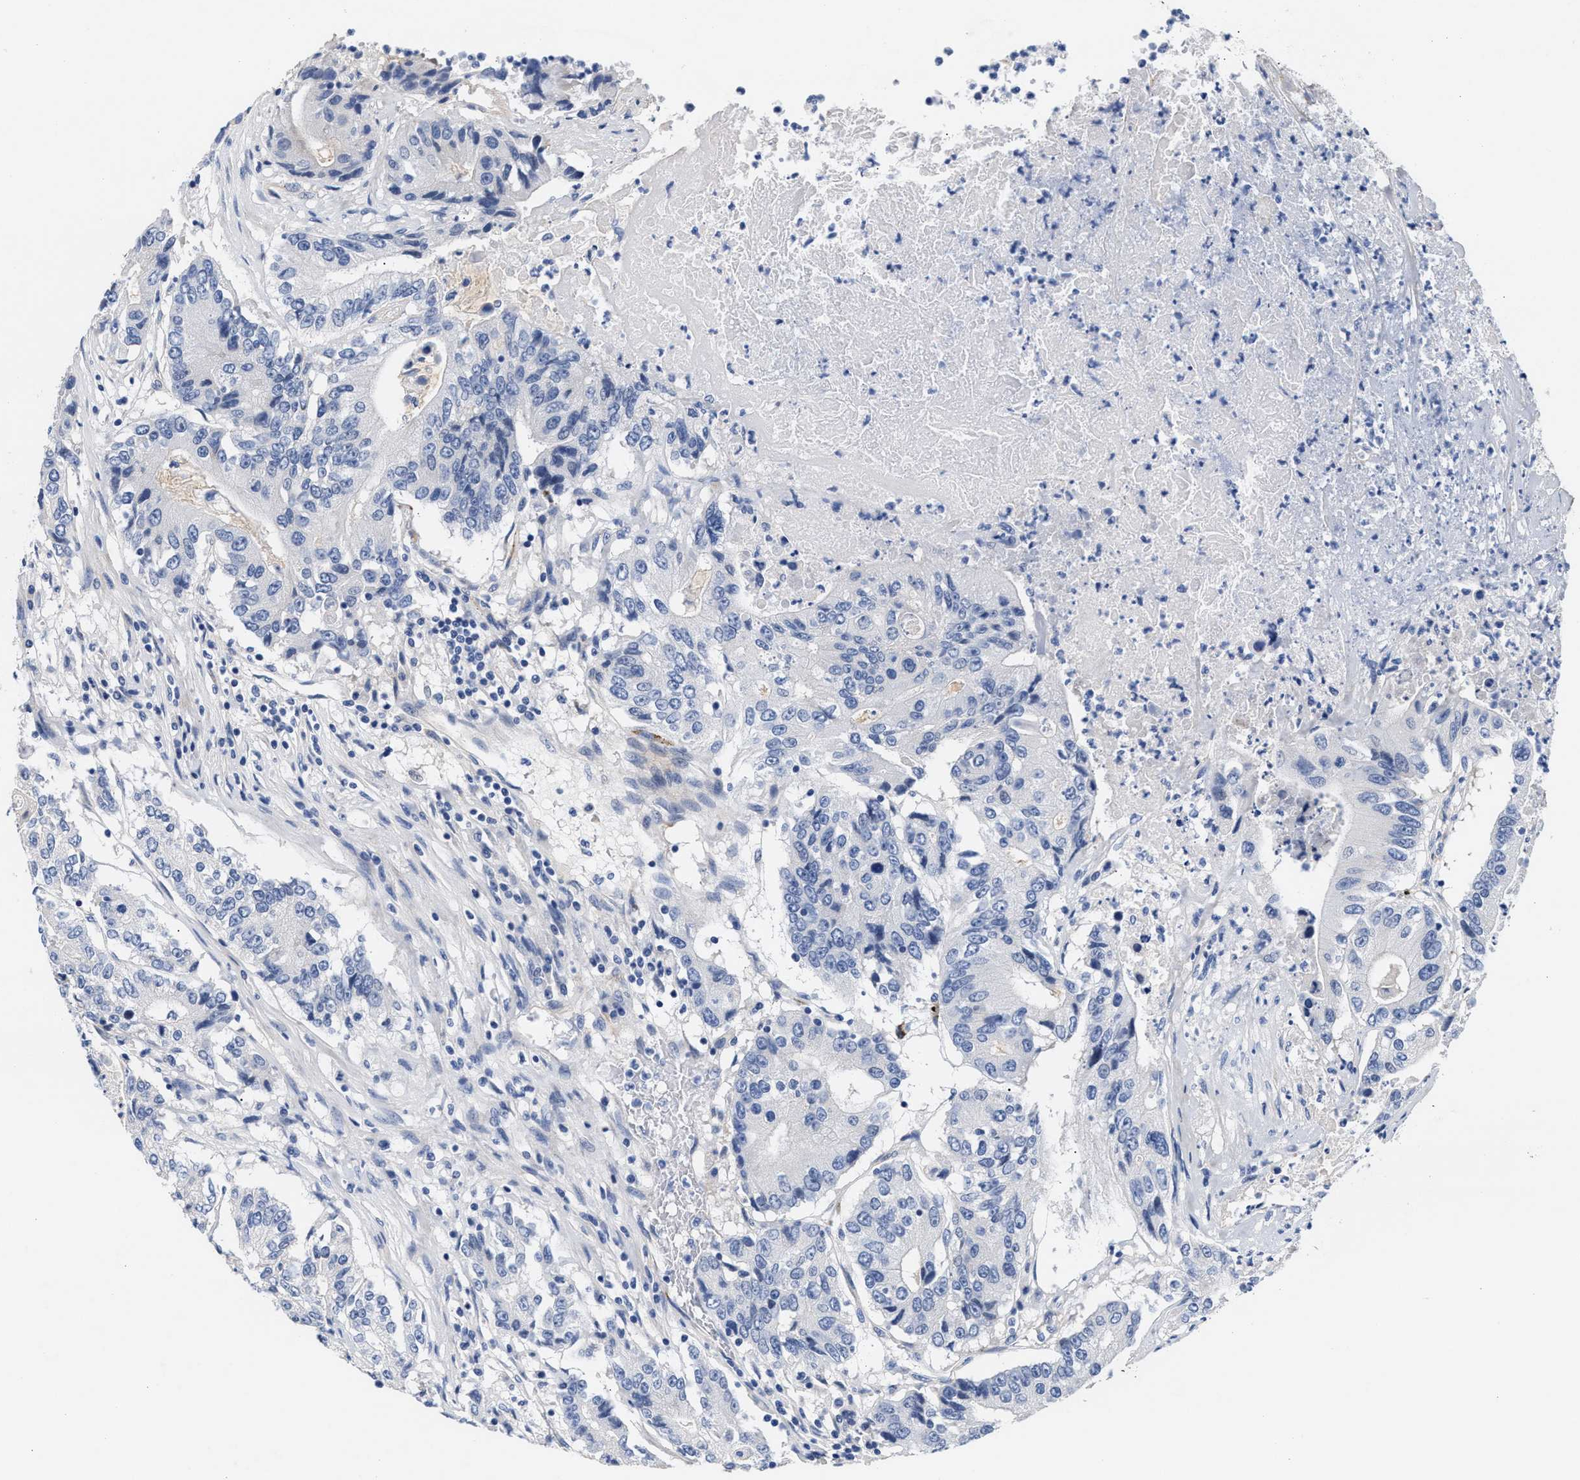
{"staining": {"intensity": "negative", "quantity": "none", "location": "none"}, "tissue": "colorectal cancer", "cell_type": "Tumor cells", "image_type": "cancer", "snomed": [{"axis": "morphology", "description": "Adenocarcinoma, NOS"}, {"axis": "topography", "description": "Colon"}], "caption": "The histopathology image demonstrates no significant staining in tumor cells of colorectal cancer (adenocarcinoma).", "gene": "ACTL7B", "patient": {"sex": "female", "age": 77}}